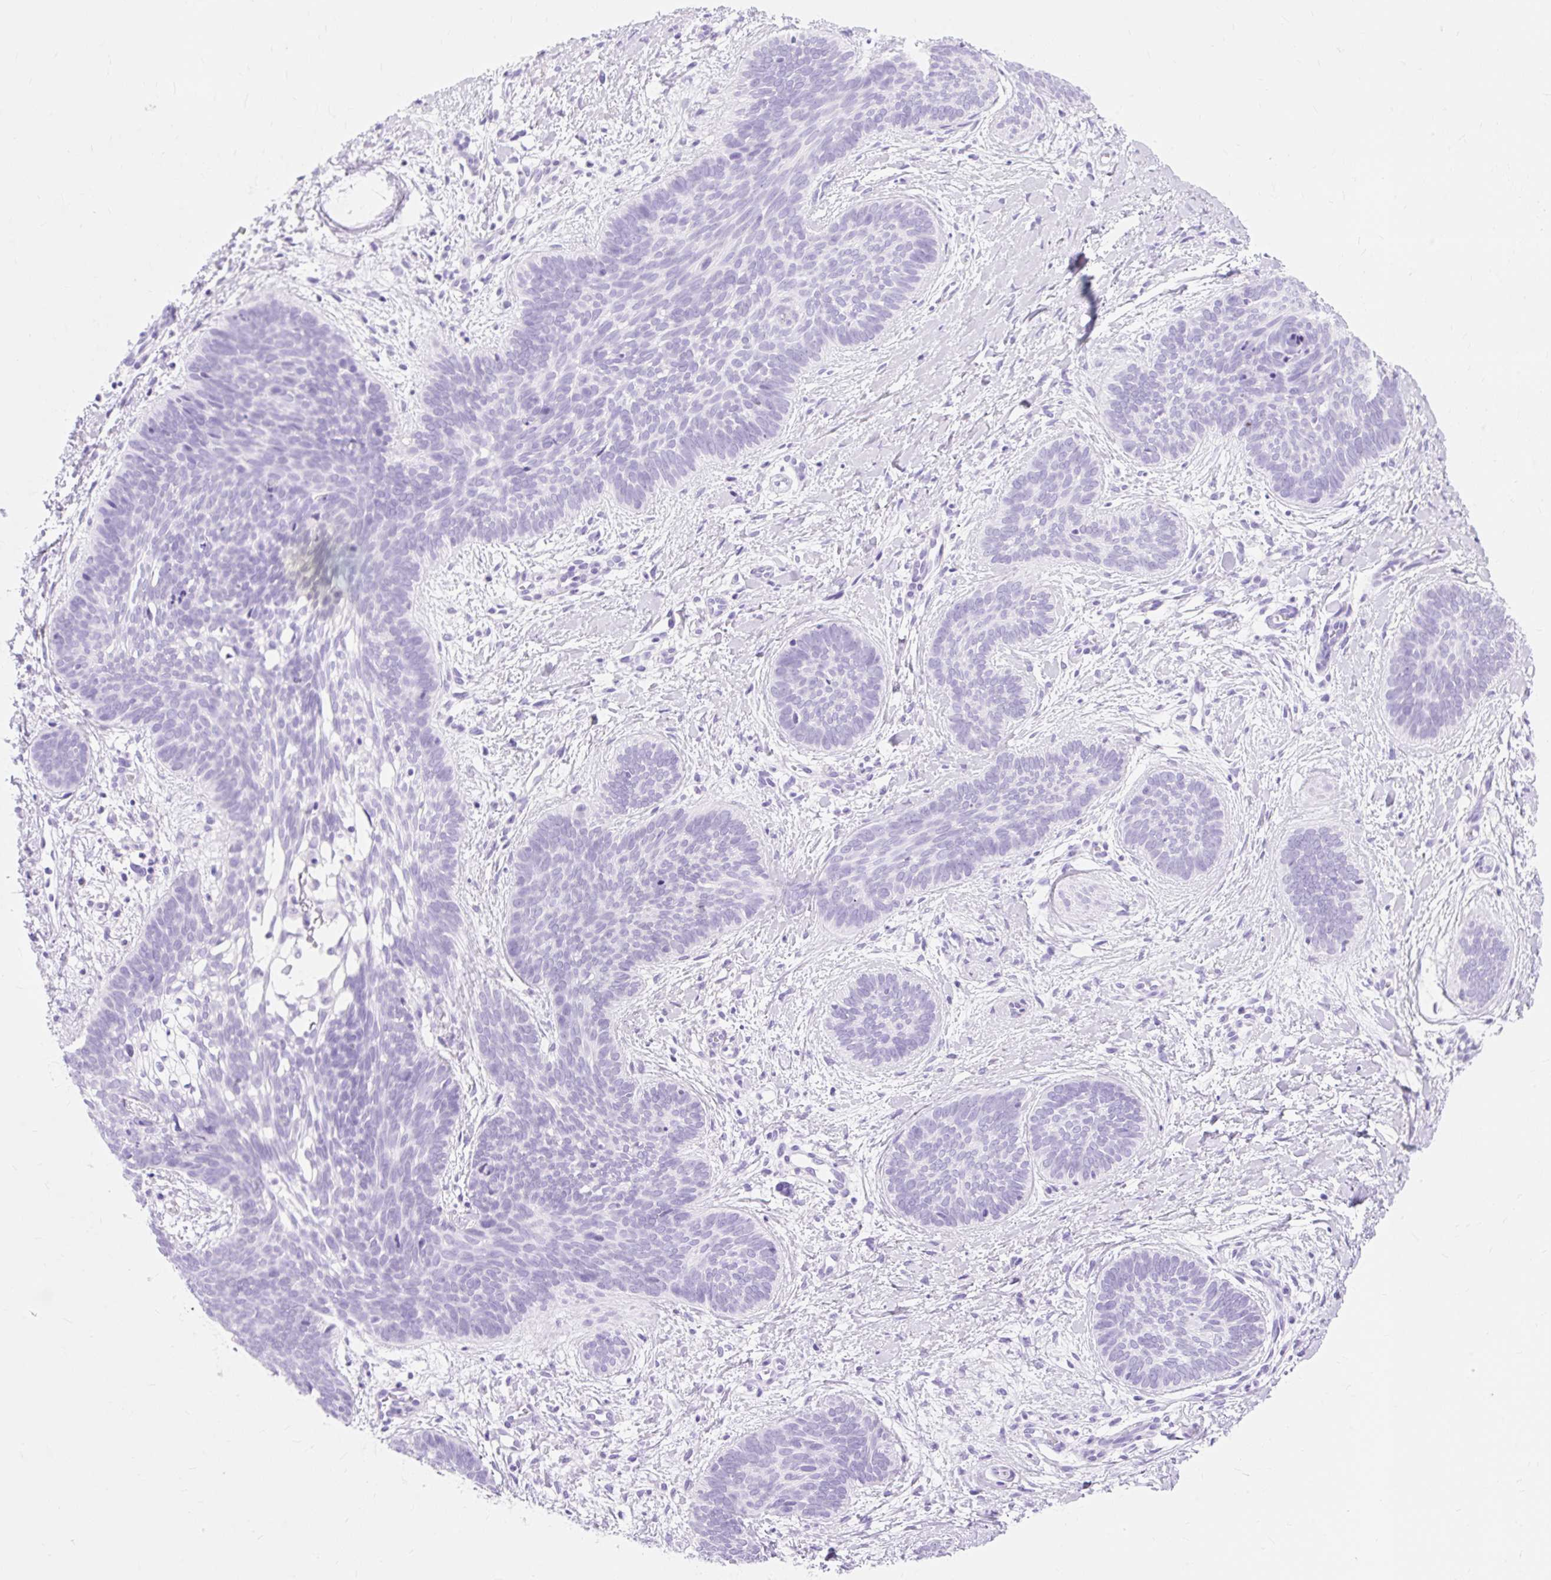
{"staining": {"intensity": "negative", "quantity": "none", "location": "none"}, "tissue": "skin cancer", "cell_type": "Tumor cells", "image_type": "cancer", "snomed": [{"axis": "morphology", "description": "Basal cell carcinoma"}, {"axis": "topography", "description": "Skin"}], "caption": "Skin basal cell carcinoma was stained to show a protein in brown. There is no significant expression in tumor cells.", "gene": "MBP", "patient": {"sex": "female", "age": 81}}